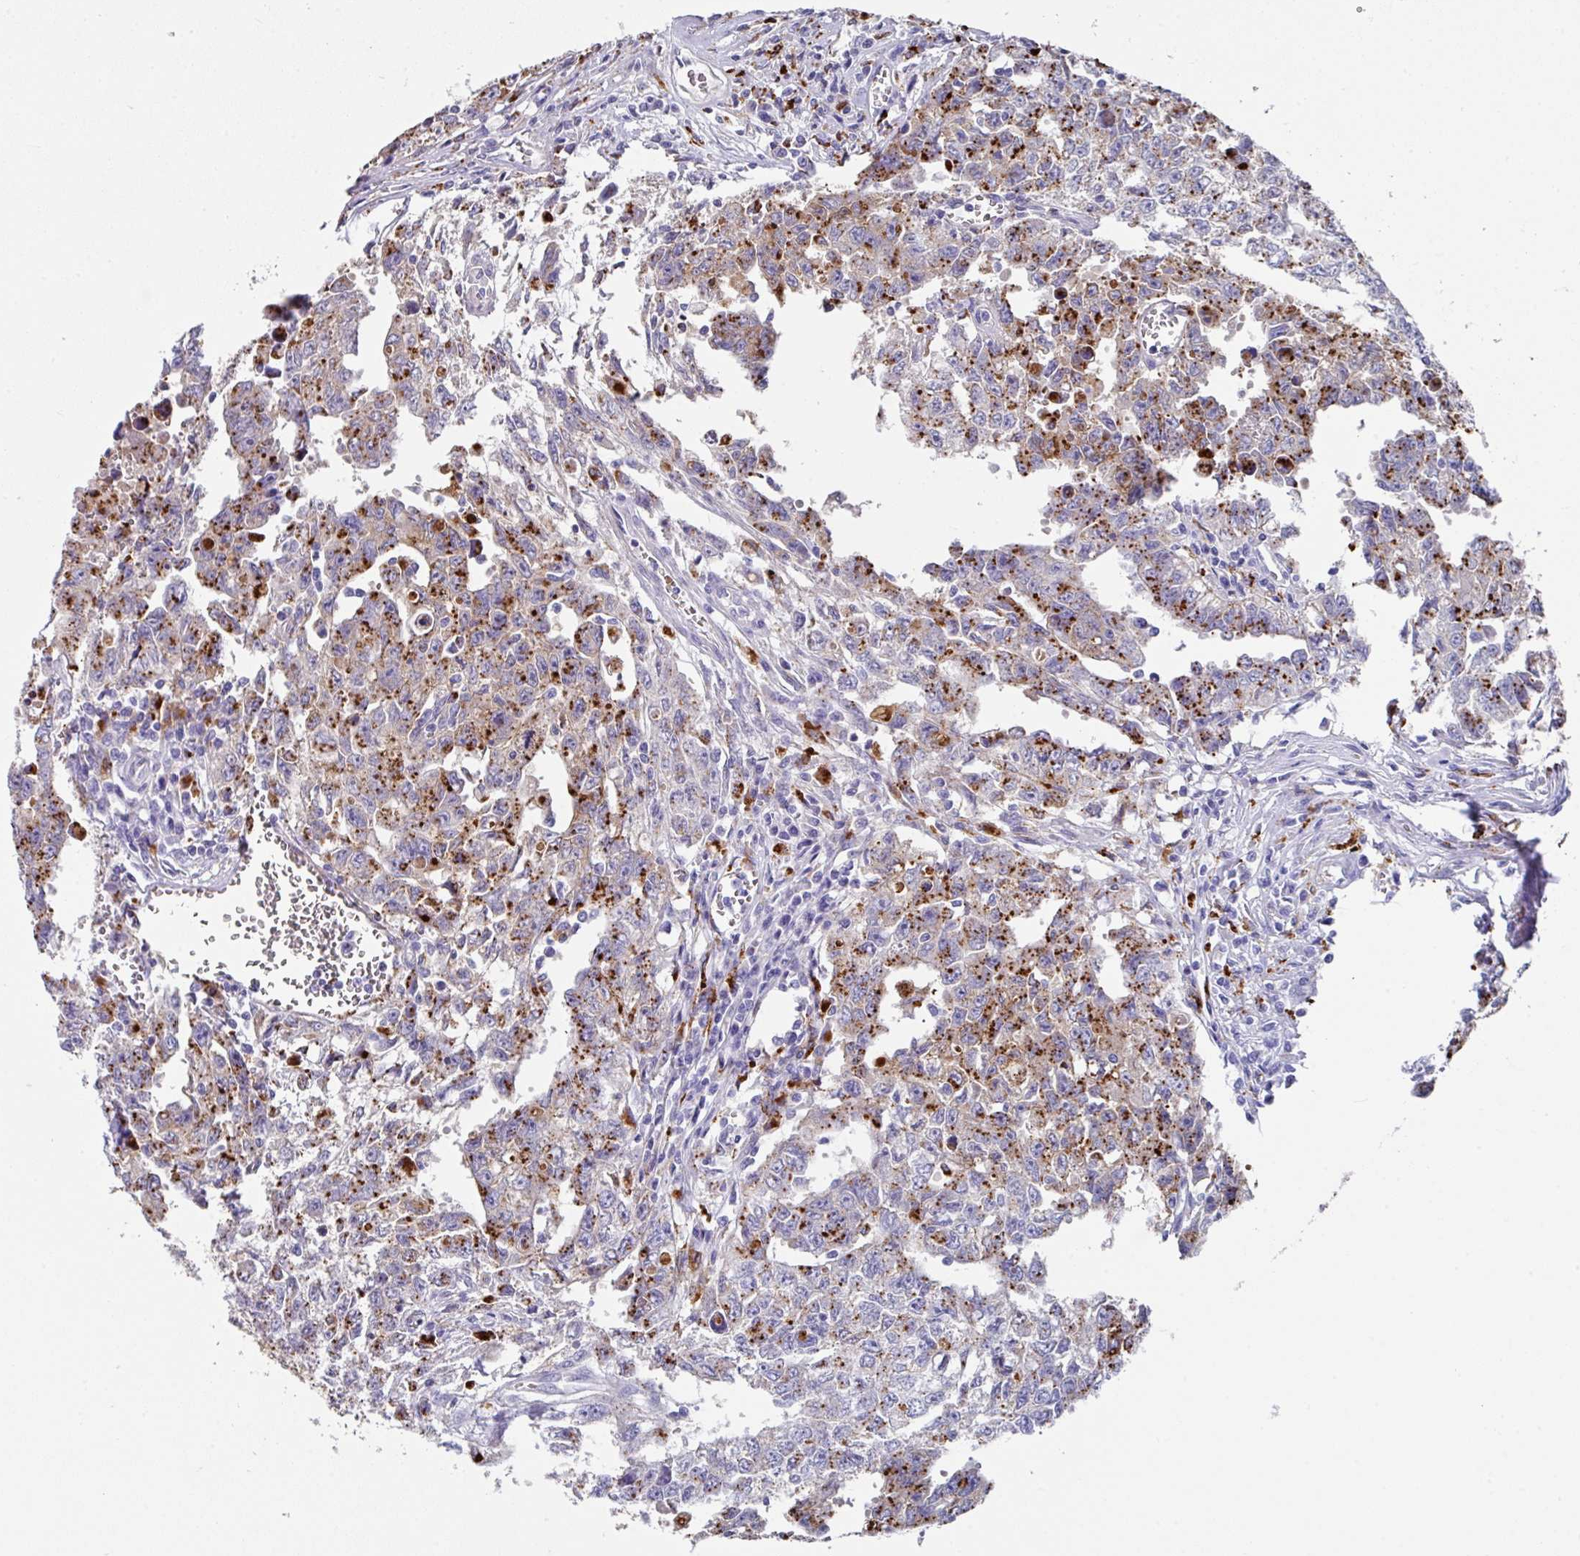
{"staining": {"intensity": "strong", "quantity": "25%-75%", "location": "cytoplasmic/membranous"}, "tissue": "testis cancer", "cell_type": "Tumor cells", "image_type": "cancer", "snomed": [{"axis": "morphology", "description": "Carcinoma, Embryonal, NOS"}, {"axis": "topography", "description": "Testis"}], "caption": "This photomicrograph demonstrates immunohistochemistry (IHC) staining of human testis cancer, with high strong cytoplasmic/membranous expression in about 25%-75% of tumor cells.", "gene": "CPVL", "patient": {"sex": "male", "age": 24}}